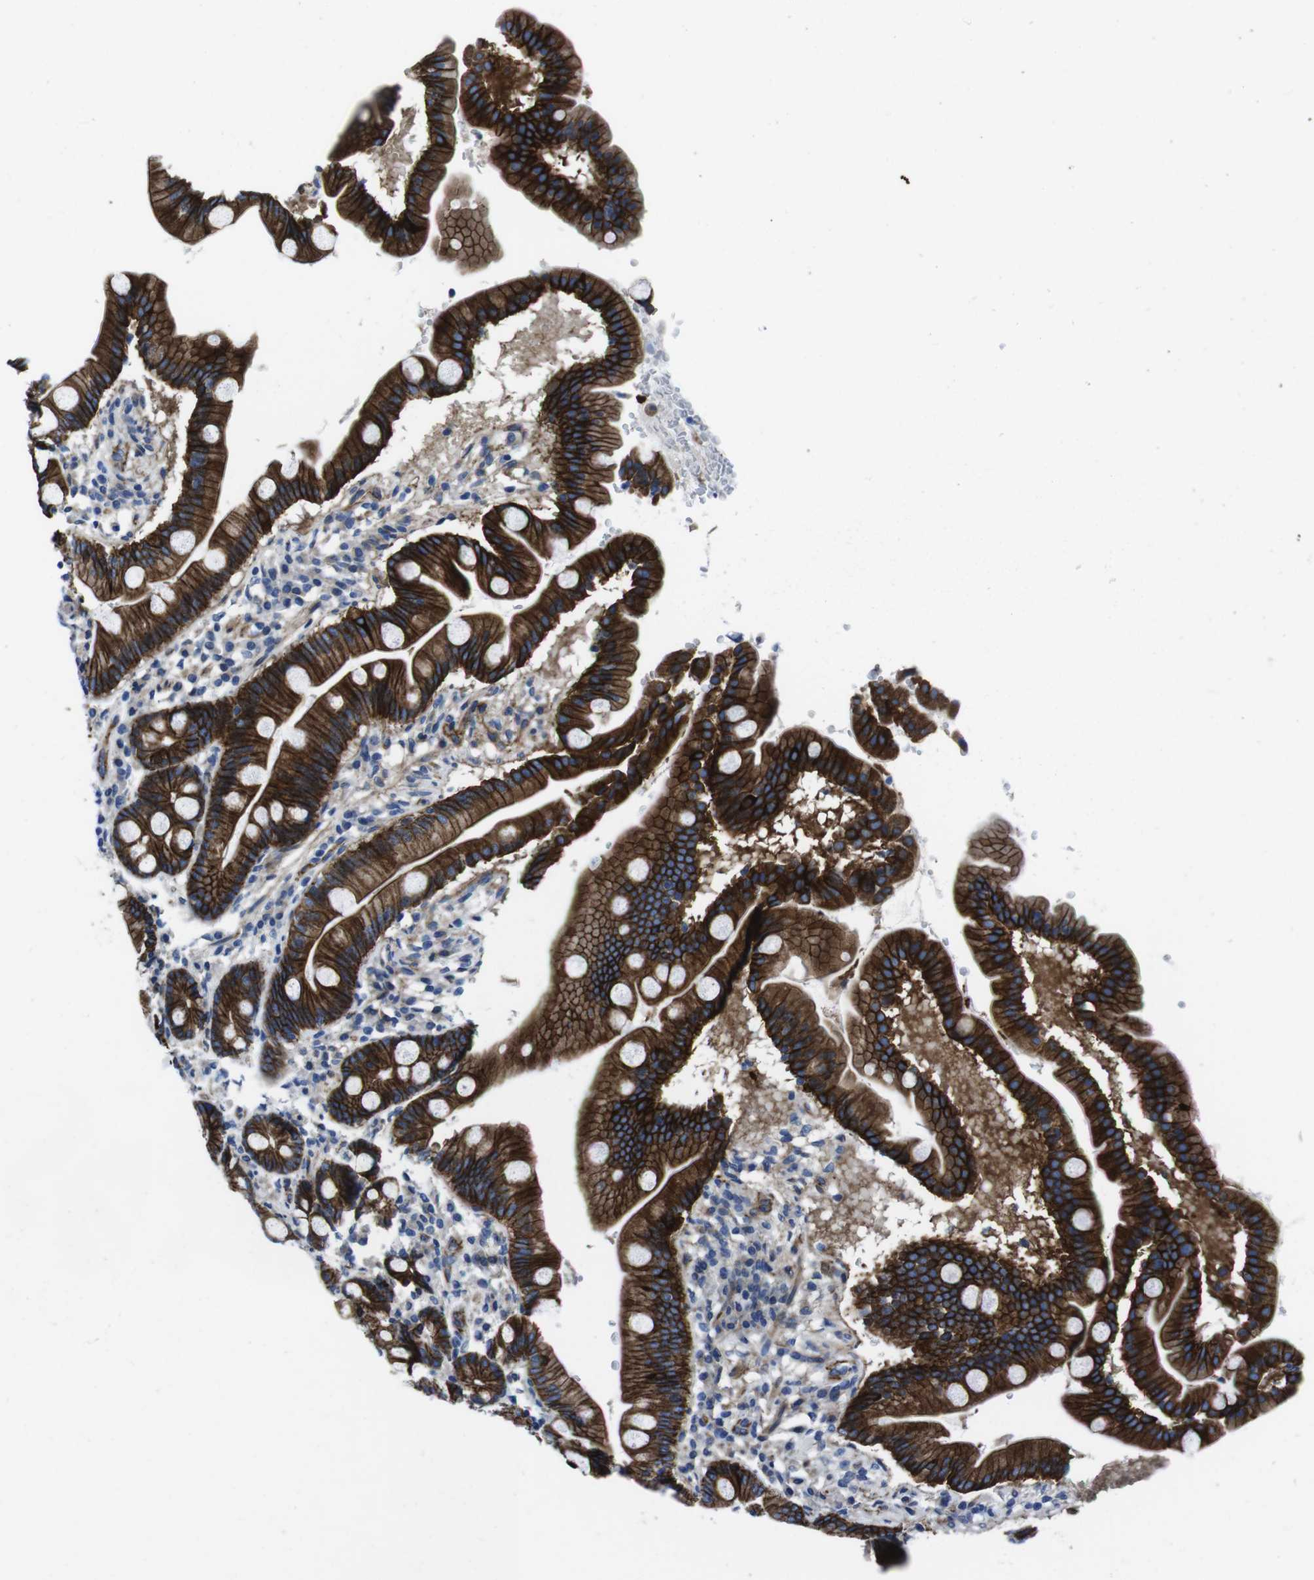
{"staining": {"intensity": "strong", "quantity": ">75%", "location": "cytoplasmic/membranous"}, "tissue": "duodenum", "cell_type": "Glandular cells", "image_type": "normal", "snomed": [{"axis": "morphology", "description": "Normal tissue, NOS"}, {"axis": "topography", "description": "Duodenum"}], "caption": "An image of human duodenum stained for a protein displays strong cytoplasmic/membranous brown staining in glandular cells. Immunohistochemistry (ihc) stains the protein in brown and the nuclei are stained blue.", "gene": "NUMB", "patient": {"sex": "male", "age": 50}}